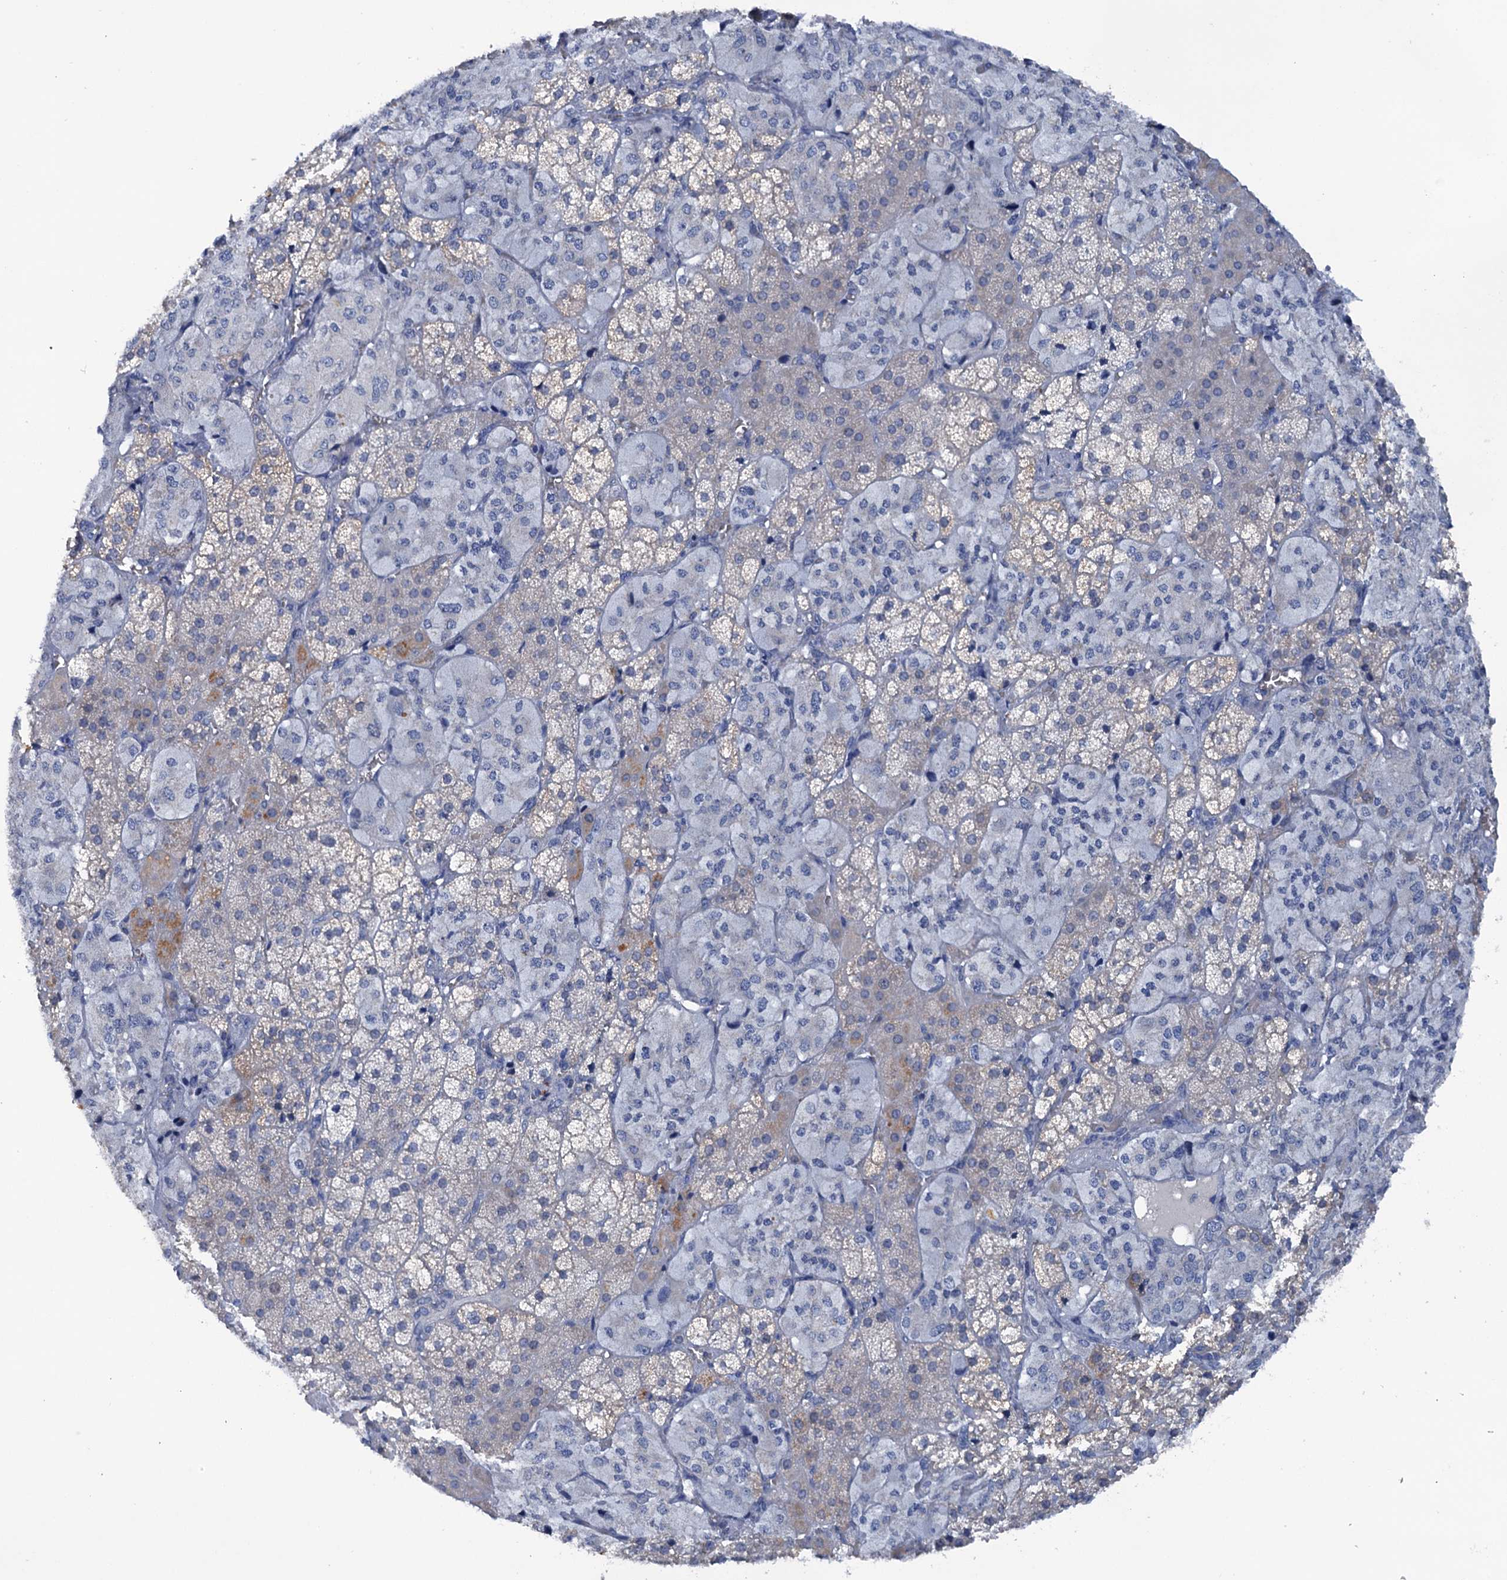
{"staining": {"intensity": "negative", "quantity": "none", "location": "none"}, "tissue": "adrenal gland", "cell_type": "Glandular cells", "image_type": "normal", "snomed": [{"axis": "morphology", "description": "Normal tissue, NOS"}, {"axis": "topography", "description": "Adrenal gland"}], "caption": "Glandular cells are negative for brown protein staining in normal adrenal gland. (DAB immunohistochemistry with hematoxylin counter stain).", "gene": "FAM111B", "patient": {"sex": "female", "age": 44}}